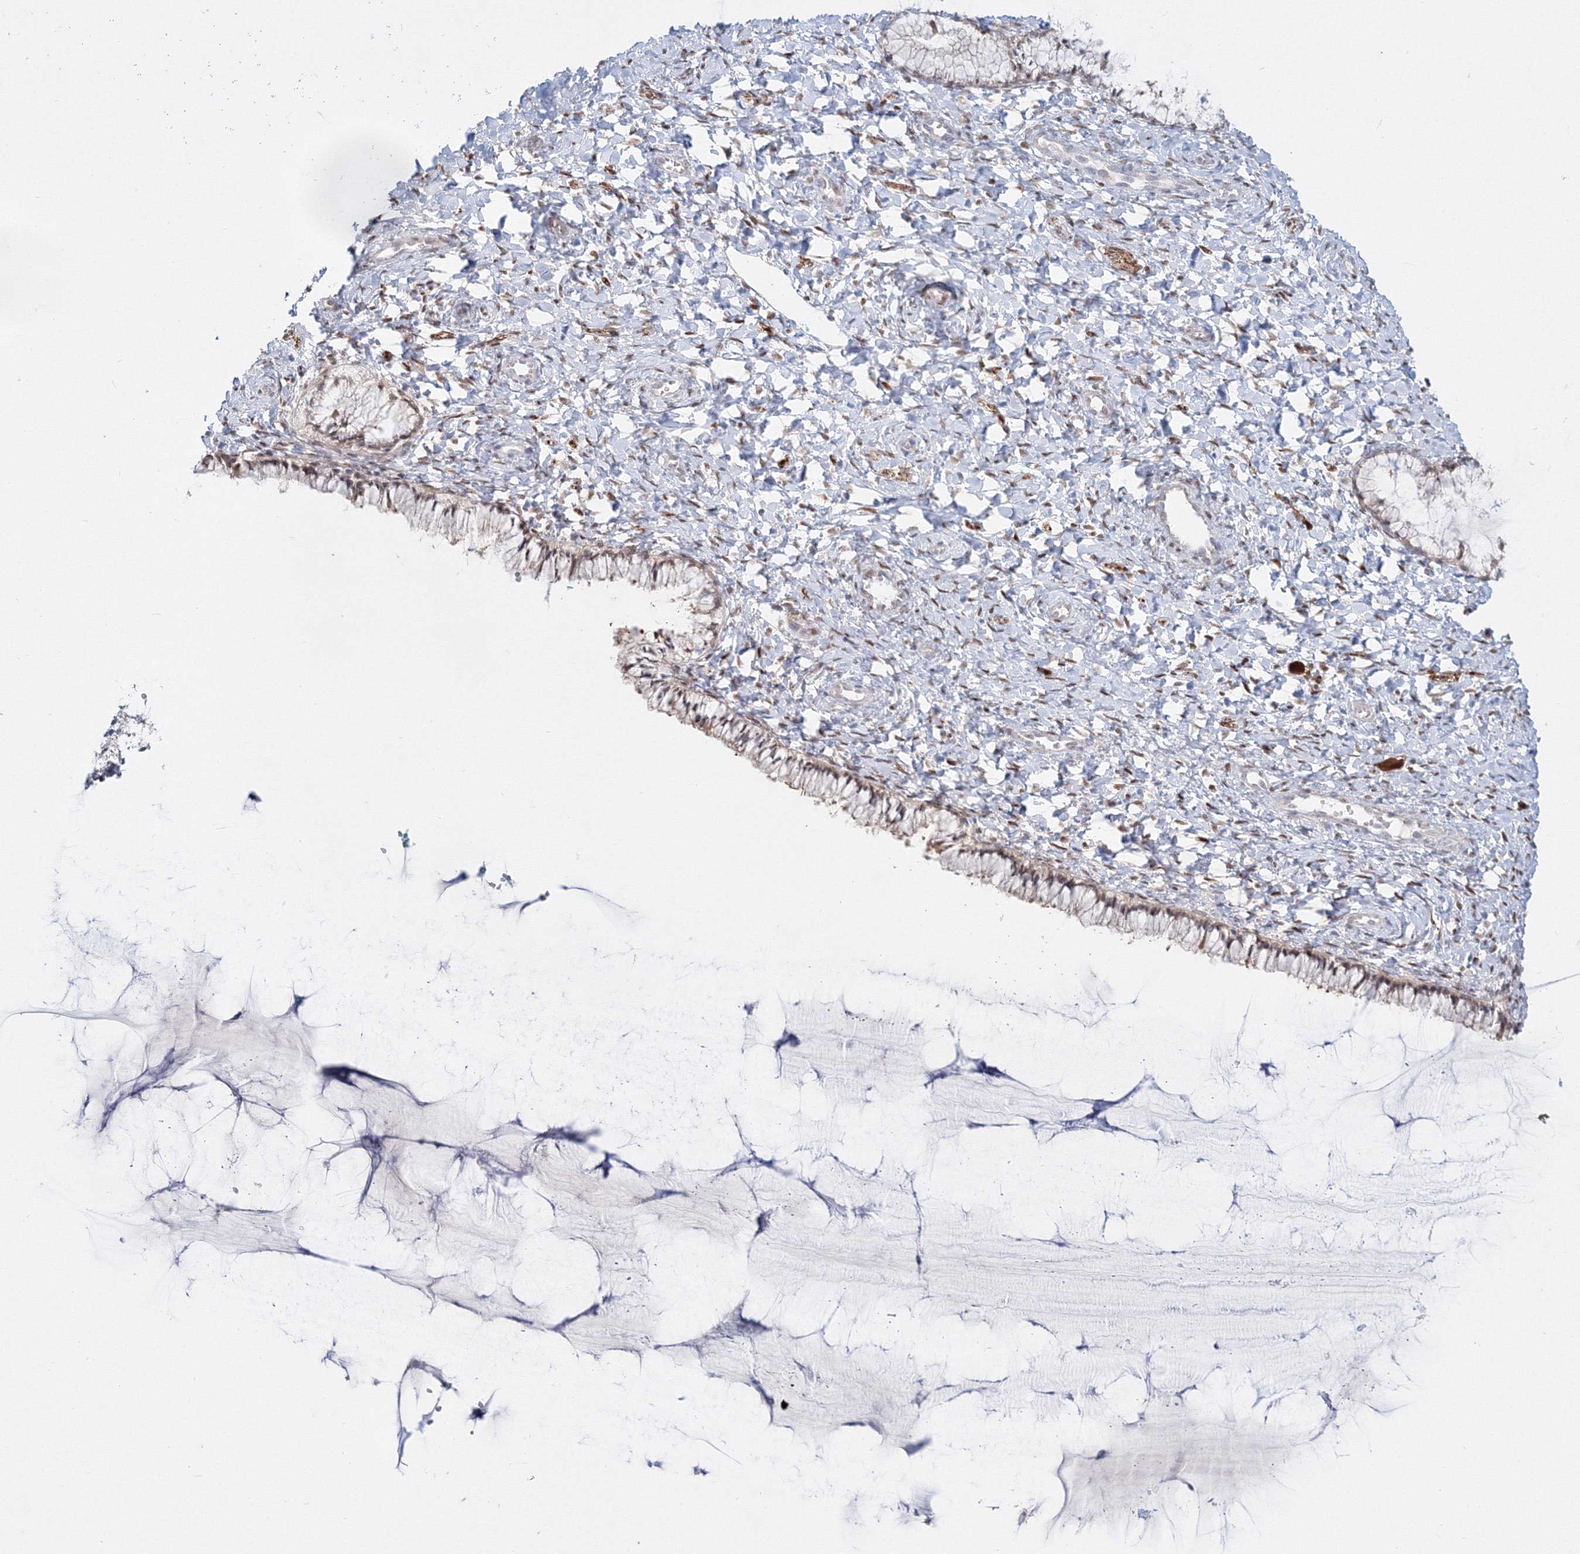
{"staining": {"intensity": "weak", "quantity": "25%-75%", "location": "cytoplasmic/membranous,nuclear"}, "tissue": "cervix", "cell_type": "Glandular cells", "image_type": "normal", "snomed": [{"axis": "morphology", "description": "Normal tissue, NOS"}, {"axis": "morphology", "description": "Adenocarcinoma, NOS"}, {"axis": "topography", "description": "Cervix"}], "caption": "A histopathology image of cervix stained for a protein demonstrates weak cytoplasmic/membranous,nuclear brown staining in glandular cells.", "gene": "ARHGAP21", "patient": {"sex": "female", "age": 29}}